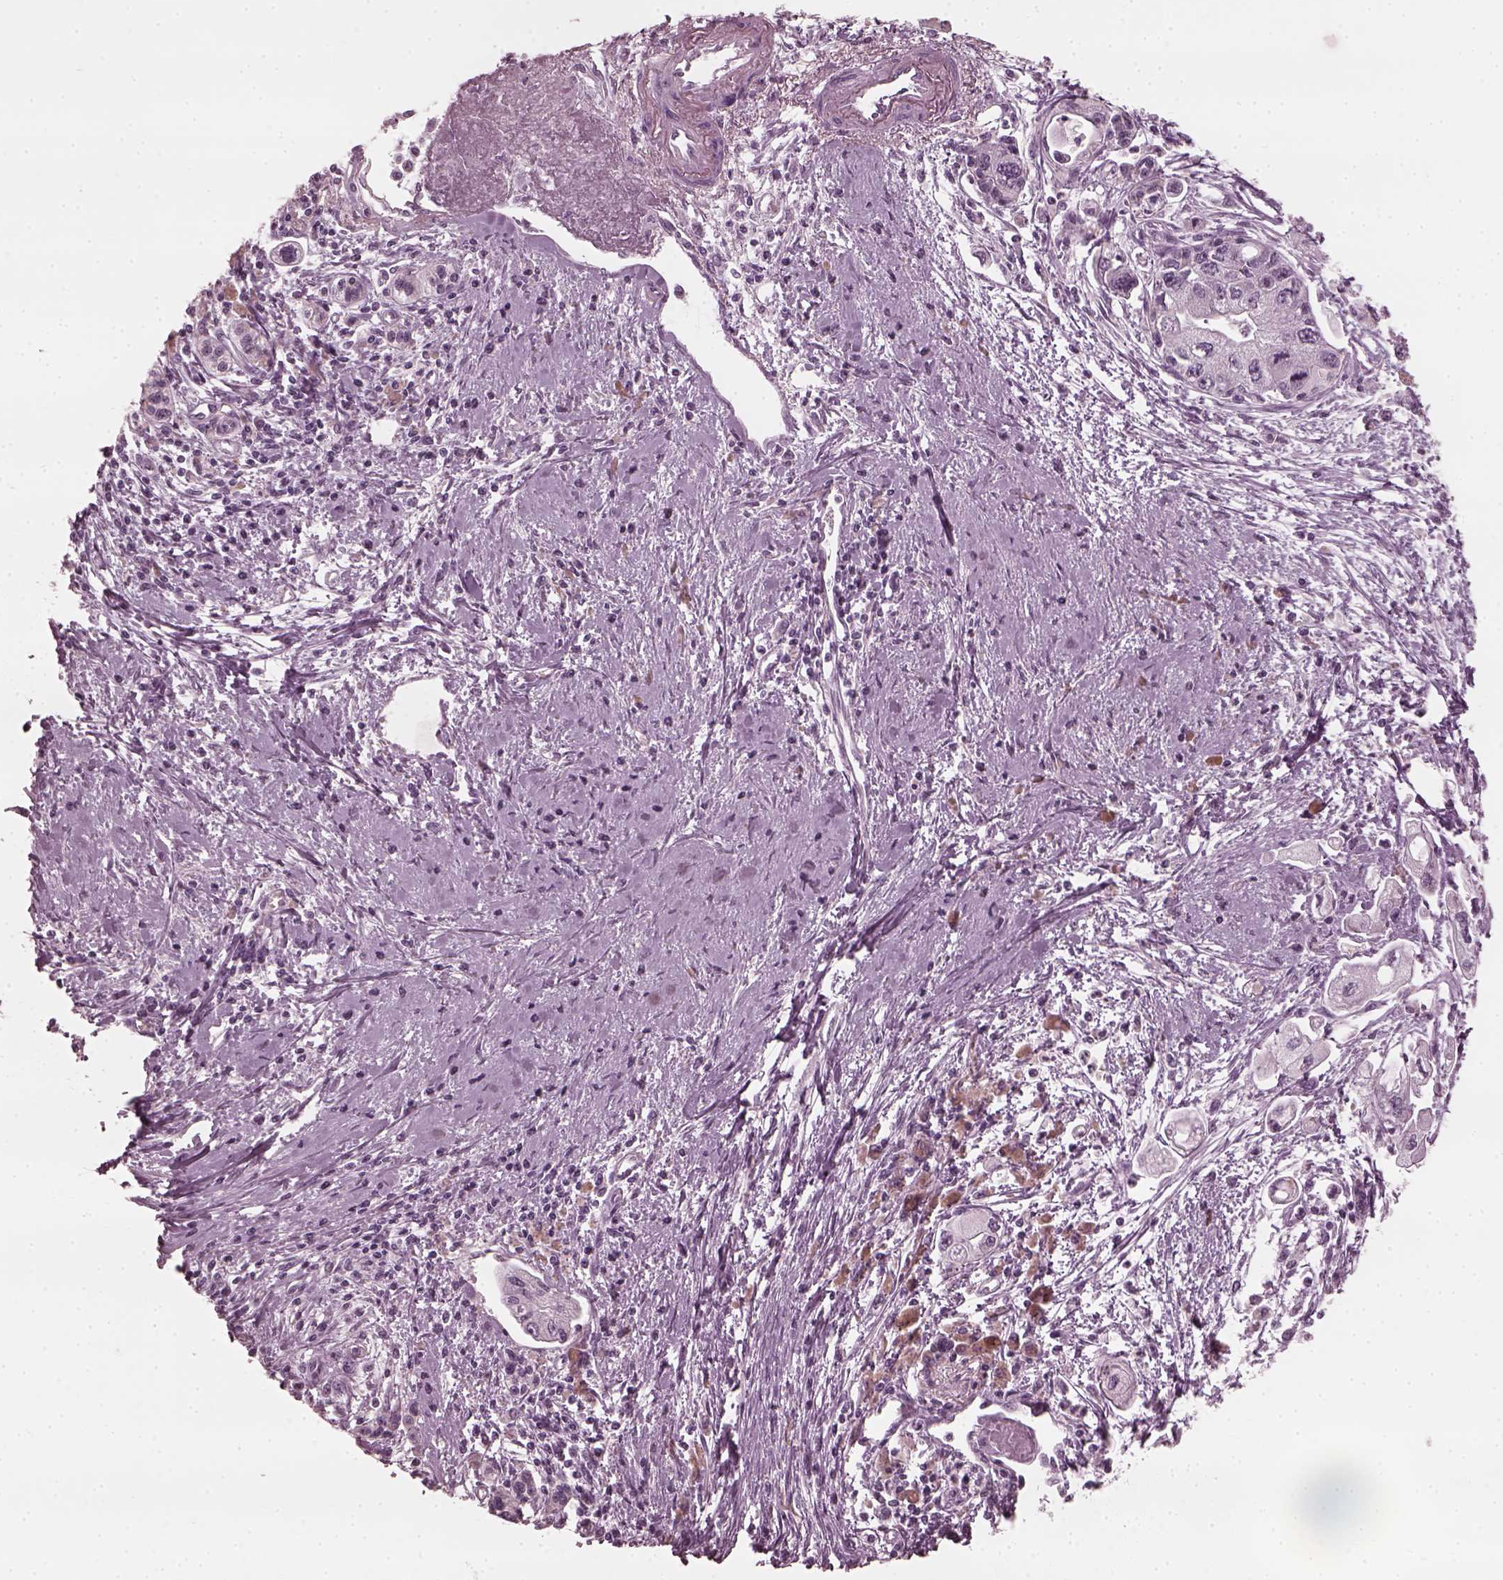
{"staining": {"intensity": "negative", "quantity": "none", "location": "none"}, "tissue": "pancreatic cancer", "cell_type": "Tumor cells", "image_type": "cancer", "snomed": [{"axis": "morphology", "description": "Adenocarcinoma, NOS"}, {"axis": "topography", "description": "Pancreas"}], "caption": "DAB immunohistochemical staining of pancreatic cancer (adenocarcinoma) exhibits no significant positivity in tumor cells. Nuclei are stained in blue.", "gene": "CCDC170", "patient": {"sex": "male", "age": 70}}